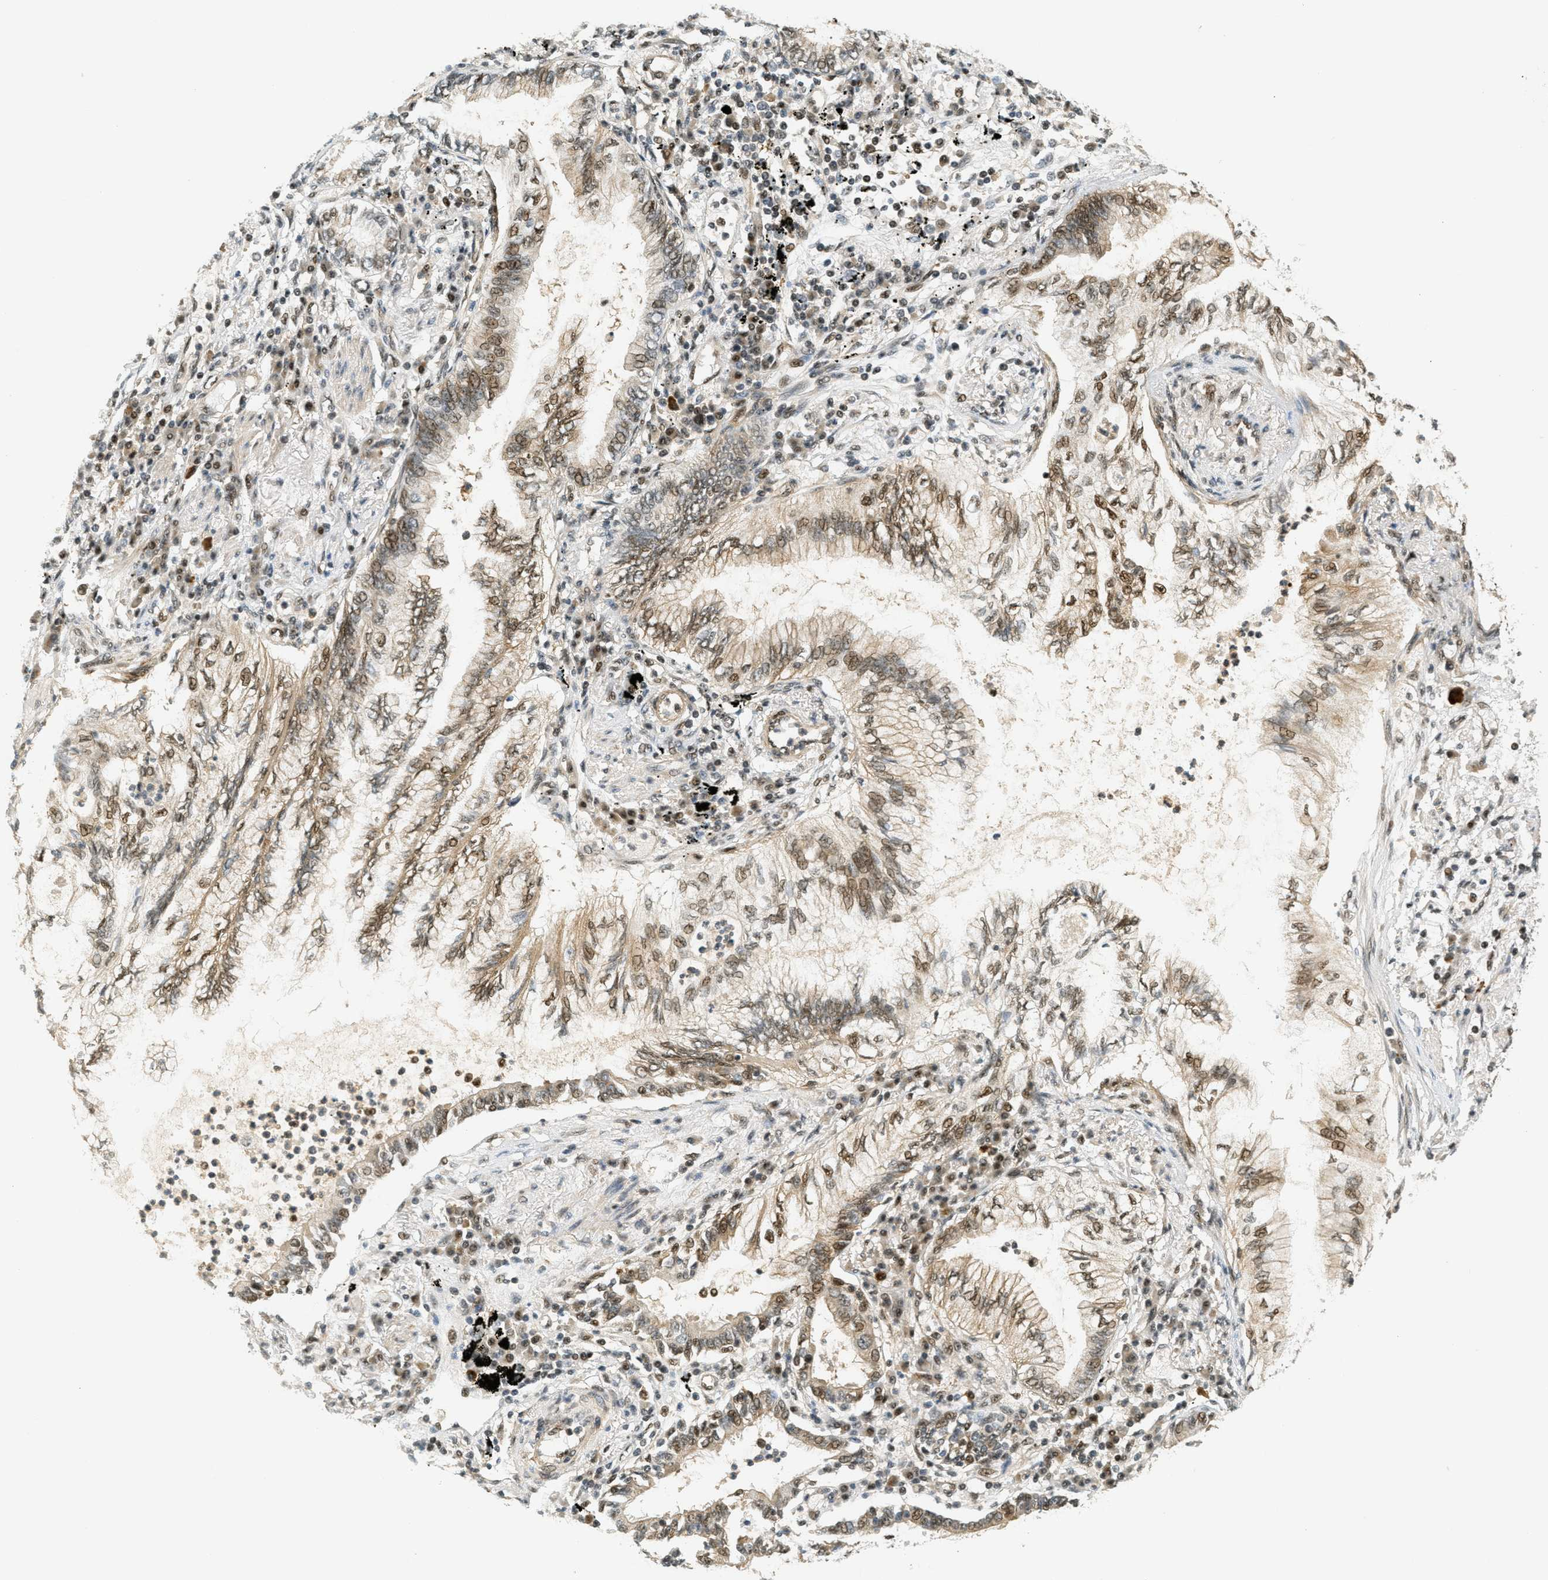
{"staining": {"intensity": "moderate", "quantity": ">75%", "location": "cytoplasmic/membranous,nuclear"}, "tissue": "lung cancer", "cell_type": "Tumor cells", "image_type": "cancer", "snomed": [{"axis": "morphology", "description": "Normal tissue, NOS"}, {"axis": "morphology", "description": "Adenocarcinoma, NOS"}, {"axis": "topography", "description": "Bronchus"}, {"axis": "topography", "description": "Lung"}], "caption": "Moderate cytoplasmic/membranous and nuclear expression for a protein is seen in about >75% of tumor cells of adenocarcinoma (lung) using immunohistochemistry (IHC).", "gene": "FOXM1", "patient": {"sex": "female", "age": 70}}